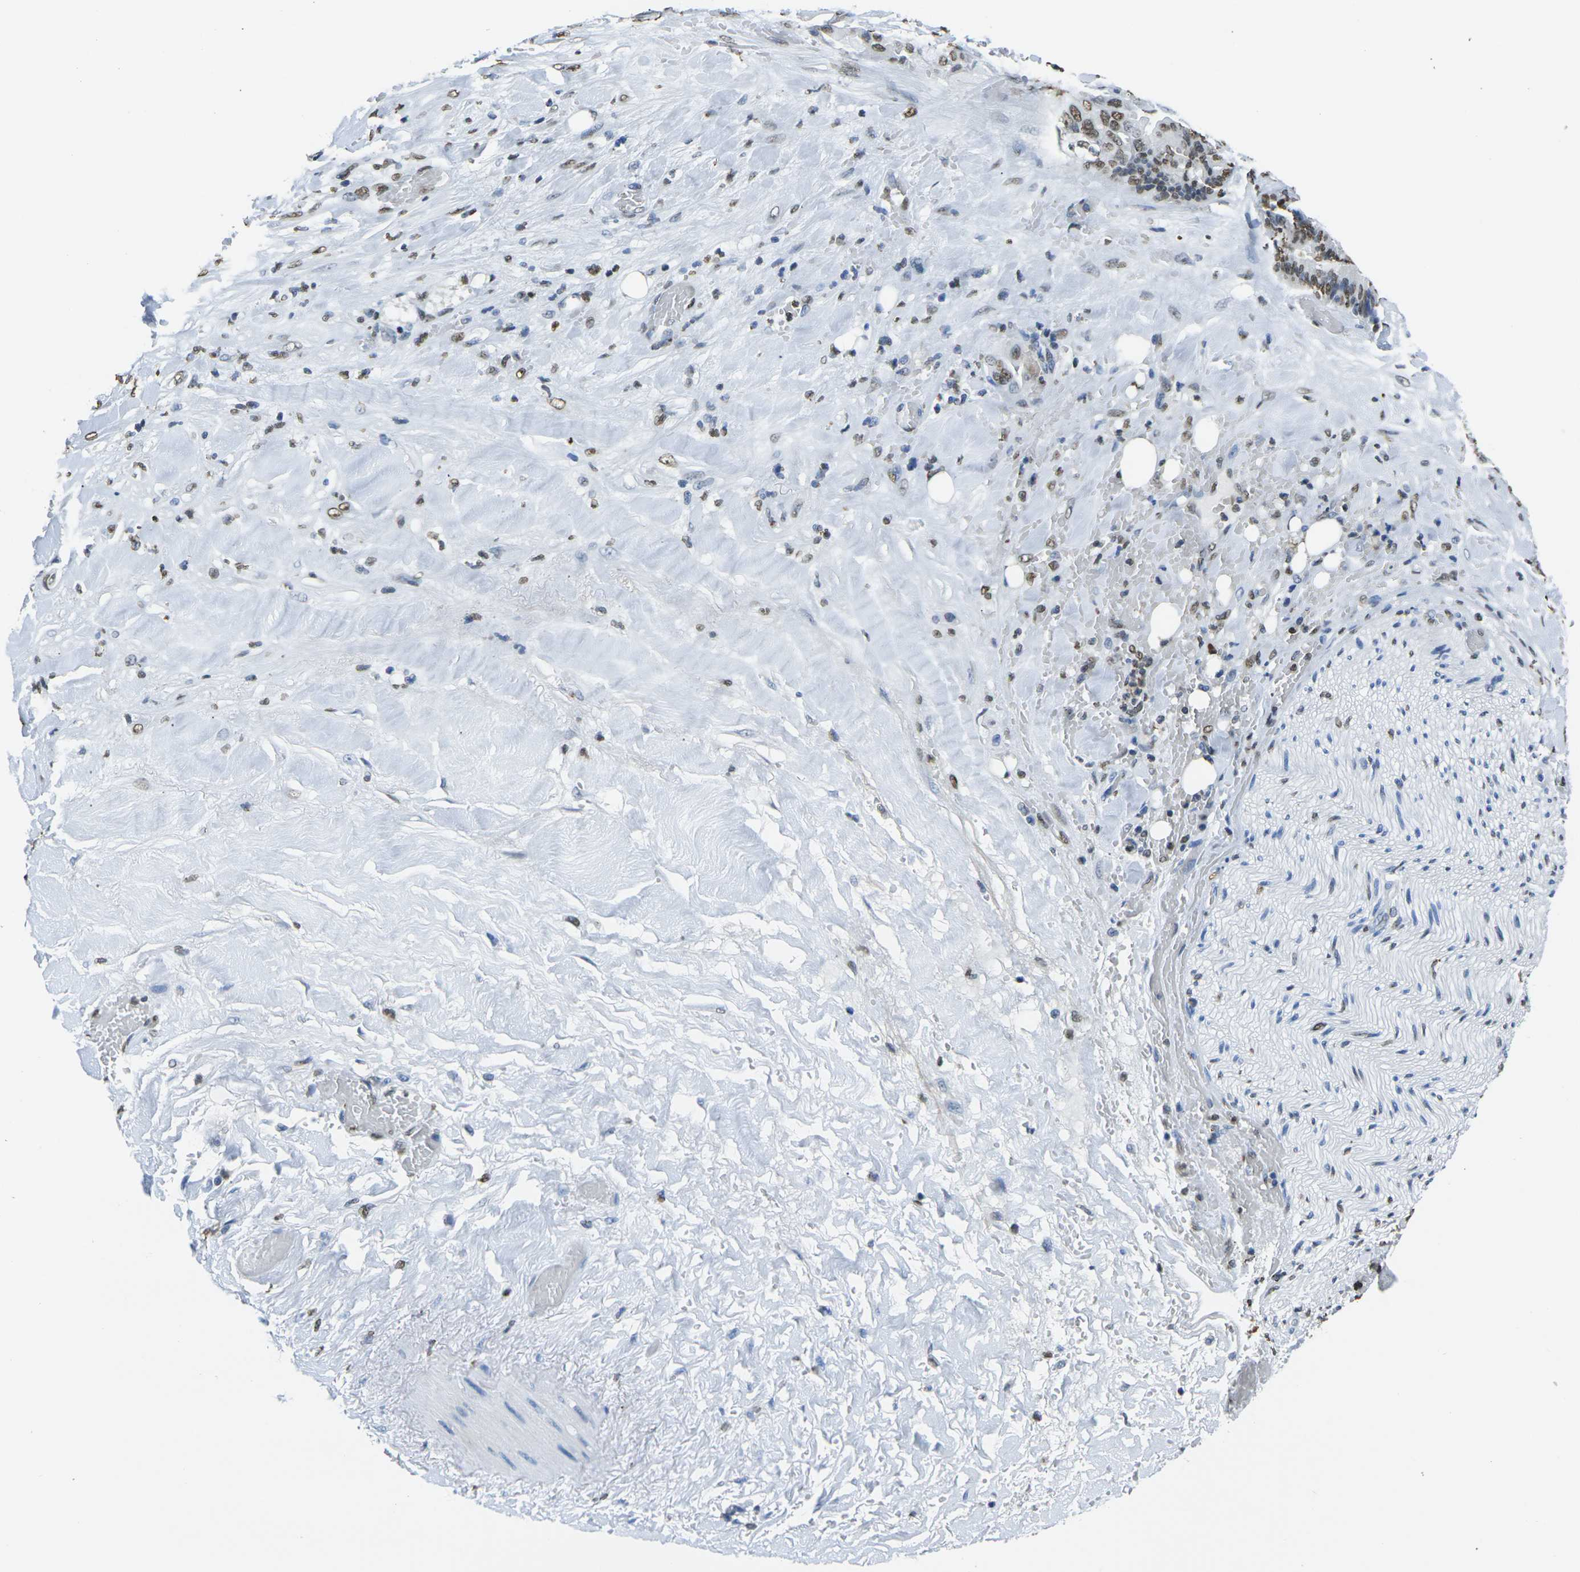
{"staining": {"intensity": "moderate", "quantity": "25%-75%", "location": "nuclear"}, "tissue": "liver cancer", "cell_type": "Tumor cells", "image_type": "cancer", "snomed": [{"axis": "morphology", "description": "Cholangiocarcinoma"}, {"axis": "topography", "description": "Liver"}], "caption": "Liver cancer (cholangiocarcinoma) stained with immunohistochemistry (IHC) exhibits moderate nuclear positivity in approximately 25%-75% of tumor cells. Immunohistochemistry (ihc) stains the protein in brown and the nuclei are stained blue.", "gene": "DRAXIN", "patient": {"sex": "female", "age": 61}}